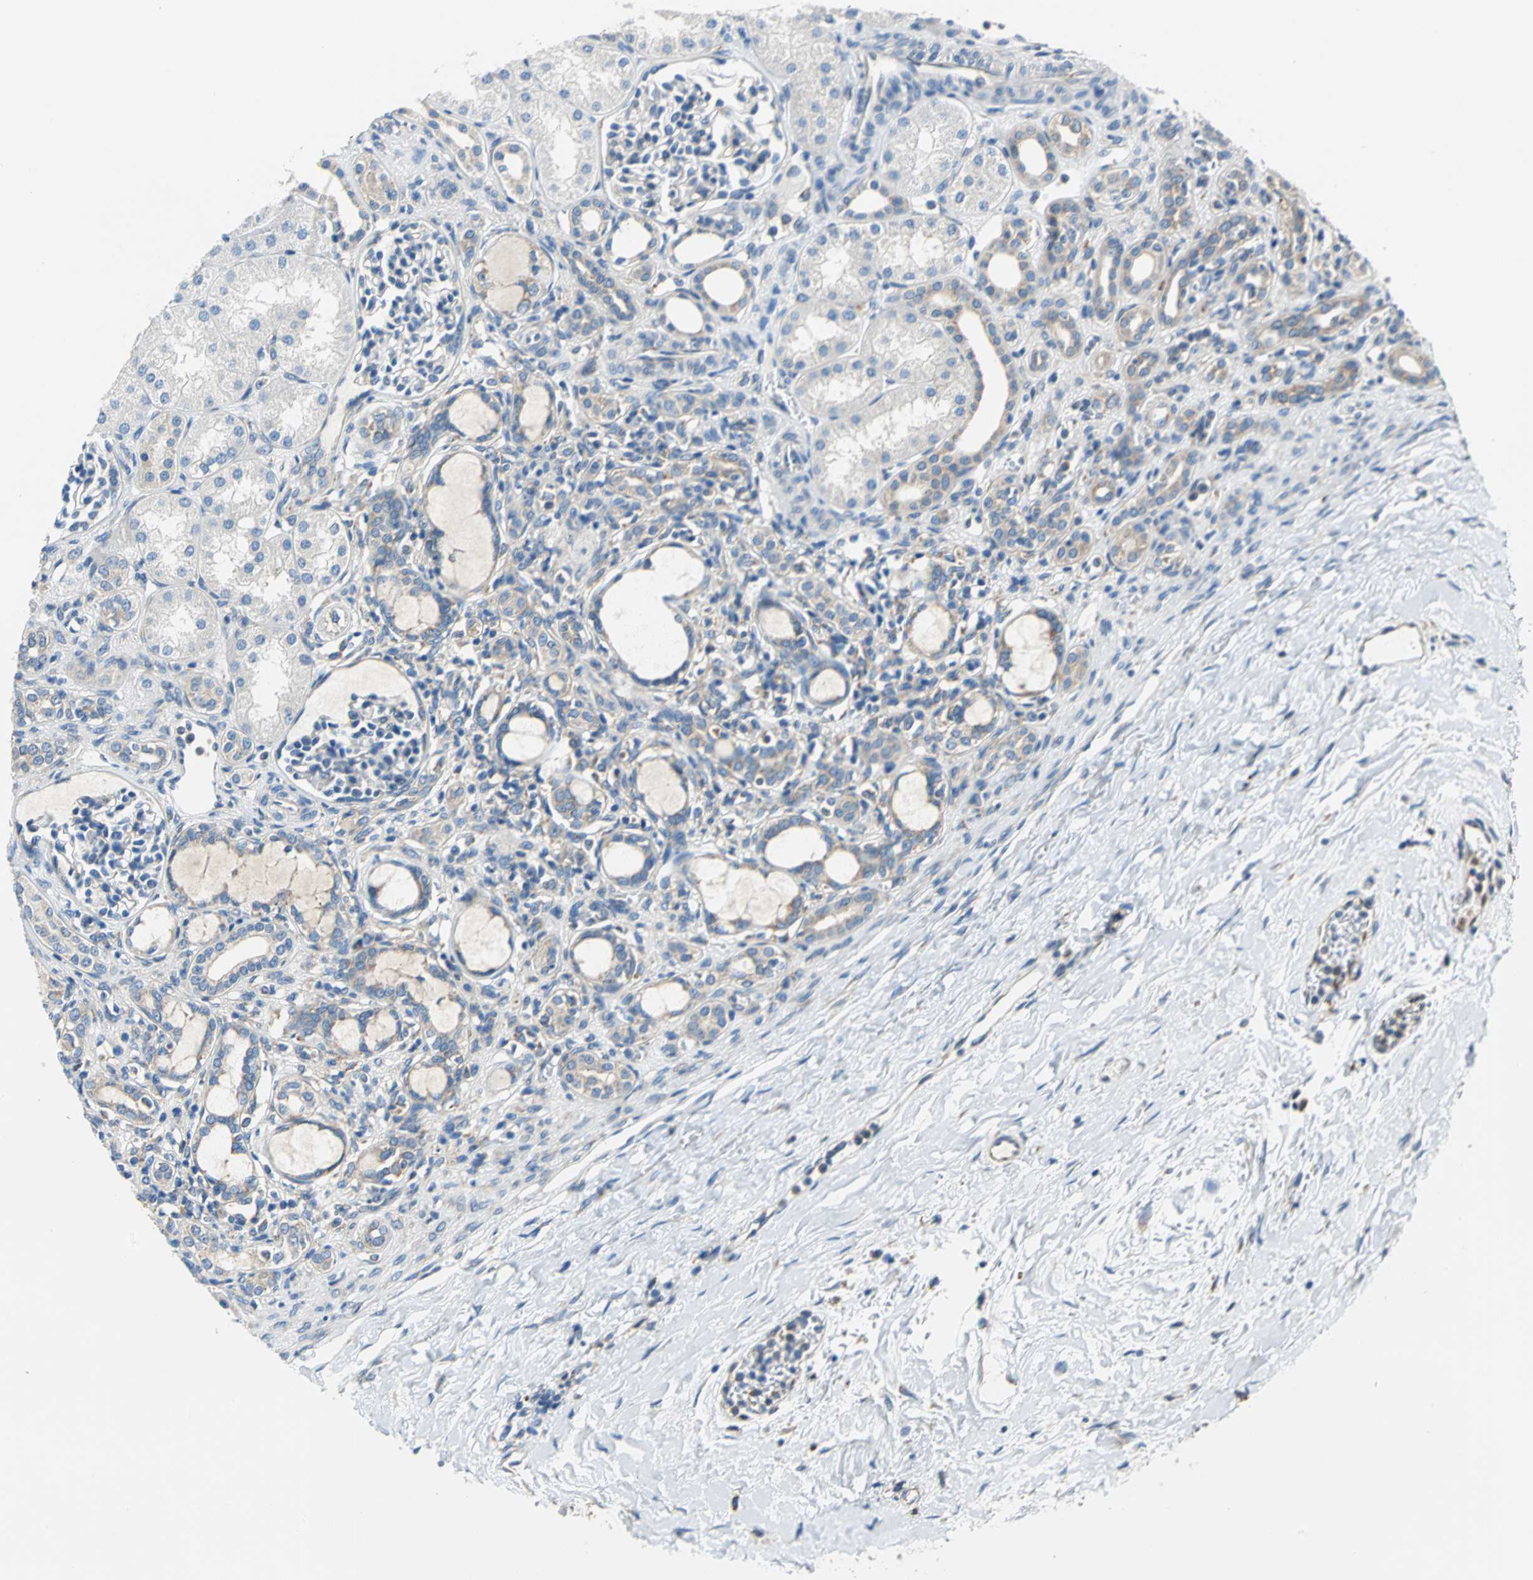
{"staining": {"intensity": "negative", "quantity": "none", "location": "none"}, "tissue": "kidney", "cell_type": "Cells in glomeruli", "image_type": "normal", "snomed": [{"axis": "morphology", "description": "Normal tissue, NOS"}, {"axis": "topography", "description": "Kidney"}], "caption": "The immunohistochemistry (IHC) histopathology image has no significant staining in cells in glomeruli of kidney.", "gene": "TRIM25", "patient": {"sex": "male", "age": 7}}